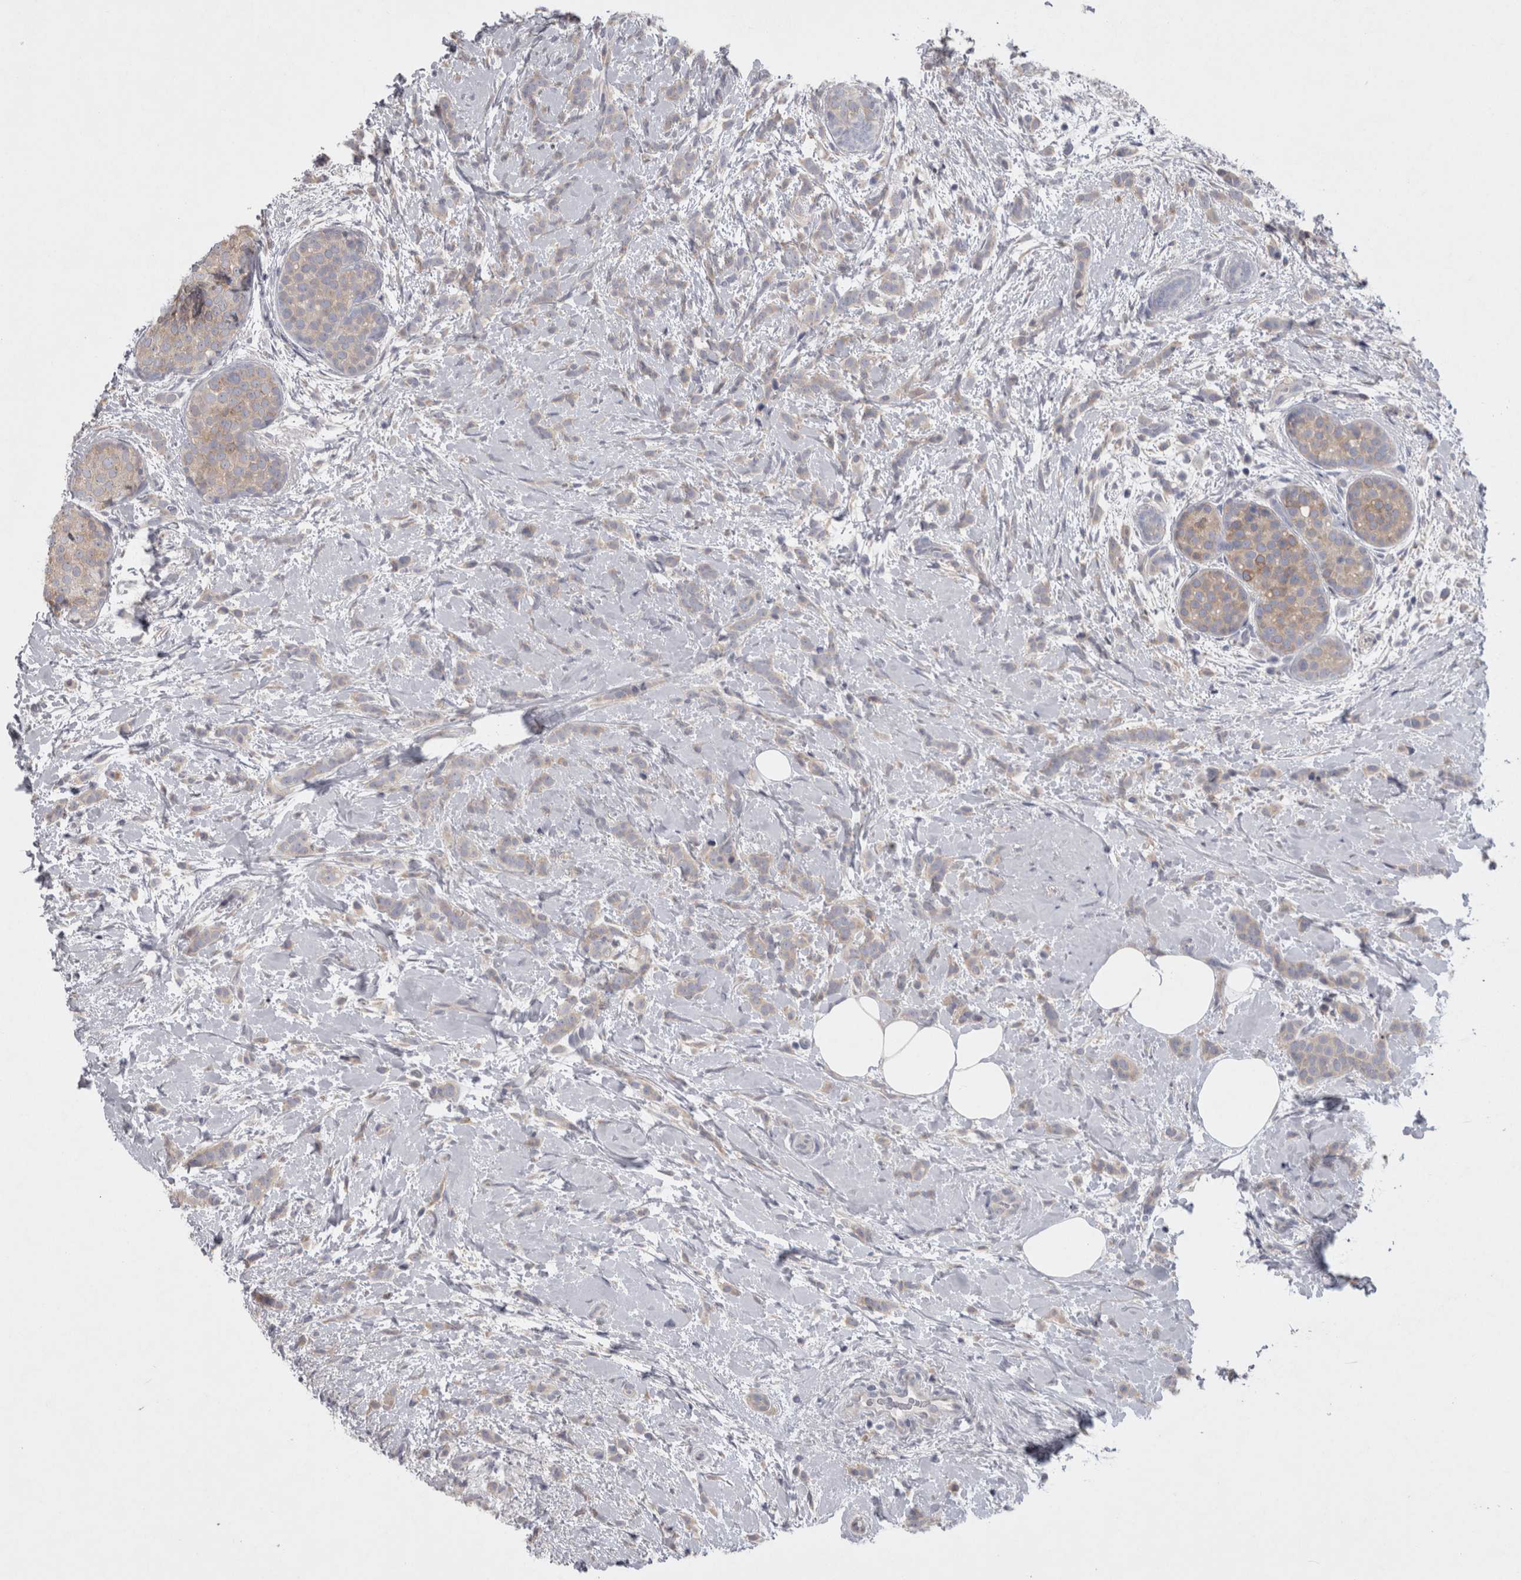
{"staining": {"intensity": "negative", "quantity": "none", "location": "none"}, "tissue": "breast cancer", "cell_type": "Tumor cells", "image_type": "cancer", "snomed": [{"axis": "morphology", "description": "Lobular carcinoma, in situ"}, {"axis": "morphology", "description": "Lobular carcinoma"}, {"axis": "topography", "description": "Breast"}], "caption": "A histopathology image of human breast cancer is negative for staining in tumor cells. Nuclei are stained in blue.", "gene": "LRRC40", "patient": {"sex": "female", "age": 41}}